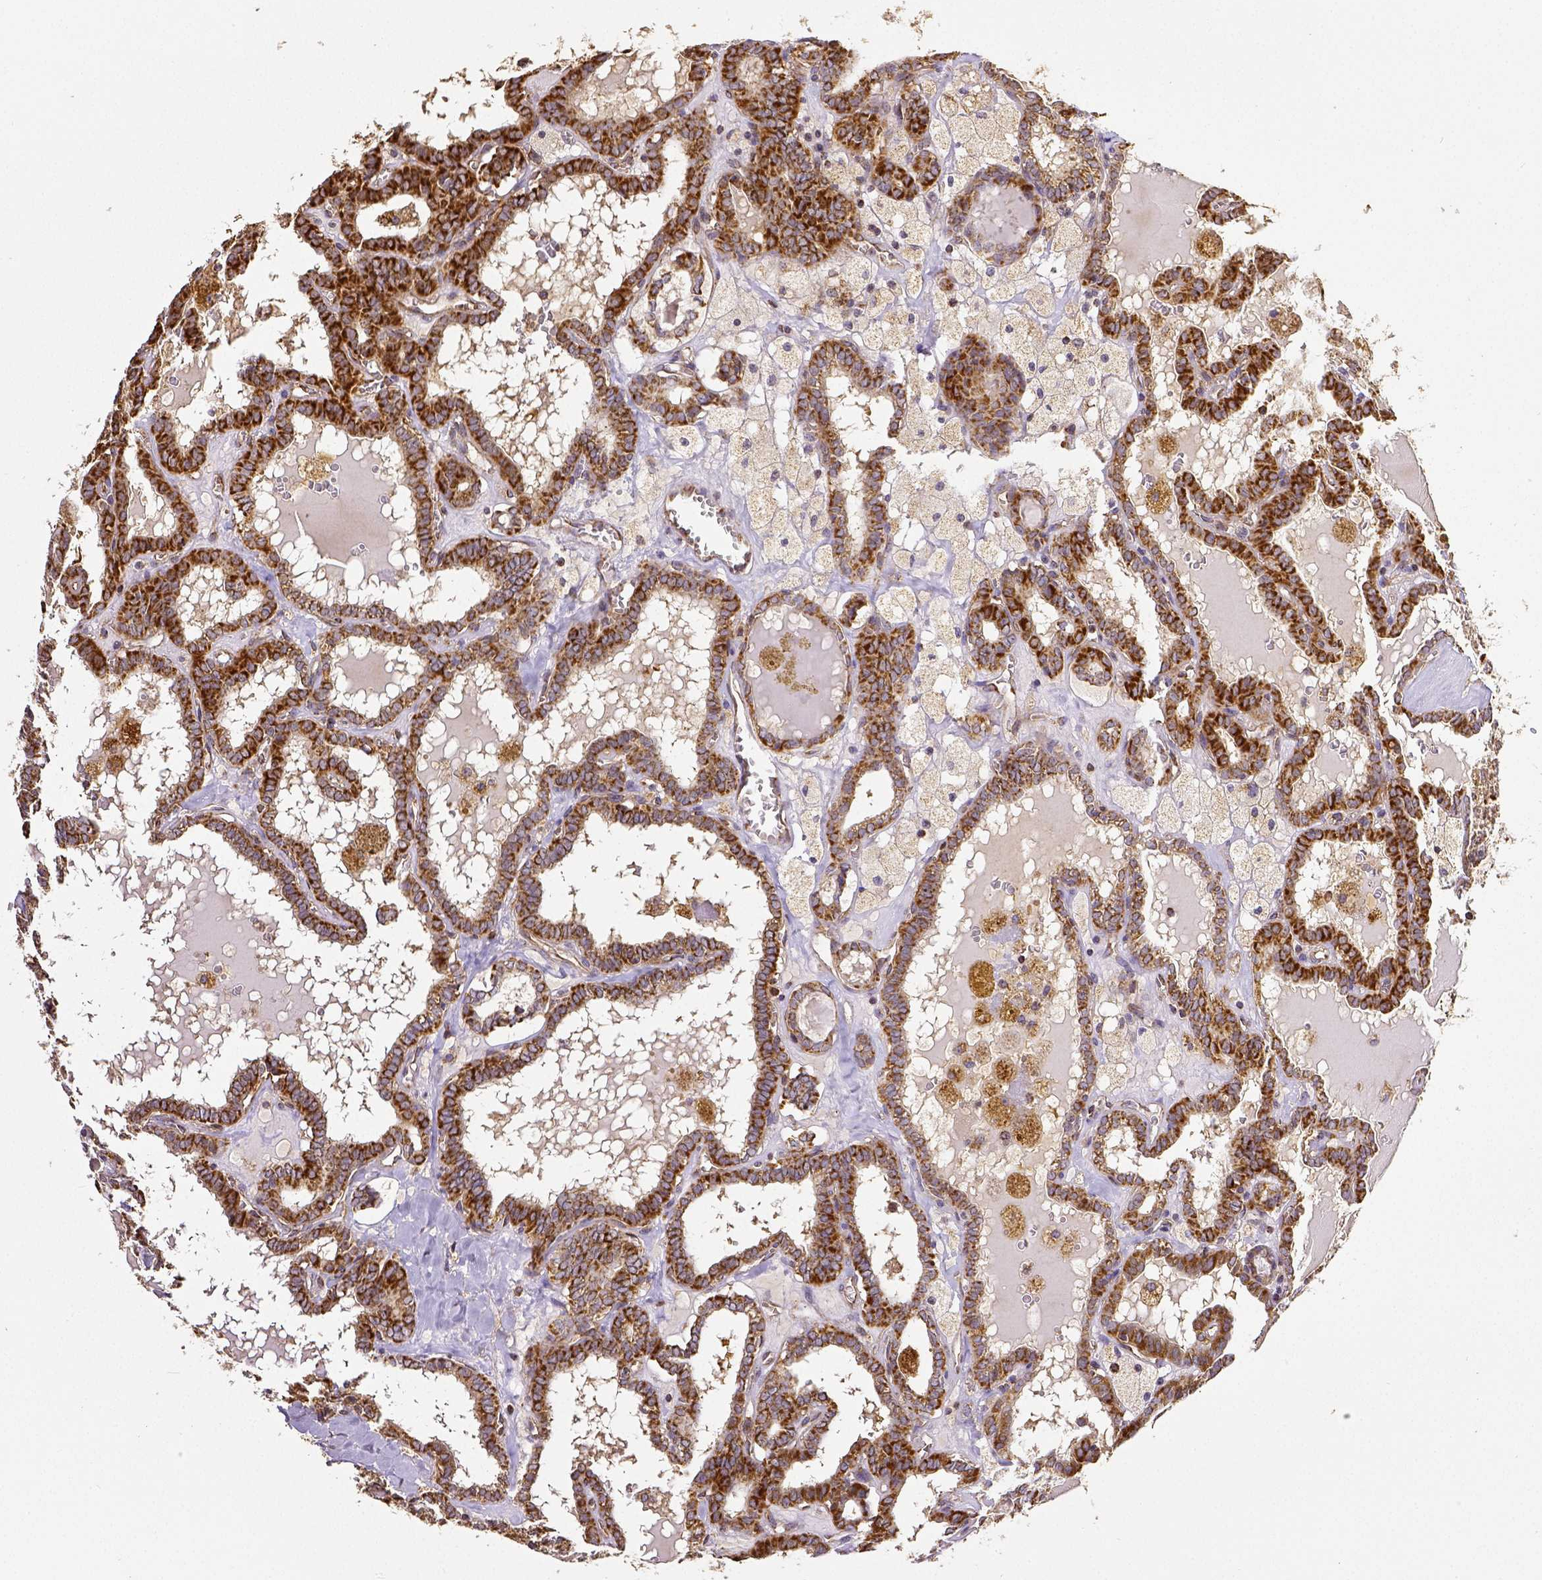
{"staining": {"intensity": "strong", "quantity": ">75%", "location": "cytoplasmic/membranous"}, "tissue": "thyroid cancer", "cell_type": "Tumor cells", "image_type": "cancer", "snomed": [{"axis": "morphology", "description": "Papillary adenocarcinoma, NOS"}, {"axis": "topography", "description": "Thyroid gland"}], "caption": "Human thyroid cancer (papillary adenocarcinoma) stained with a brown dye displays strong cytoplasmic/membranous positive staining in approximately >75% of tumor cells.", "gene": "SDHB", "patient": {"sex": "female", "age": 39}}